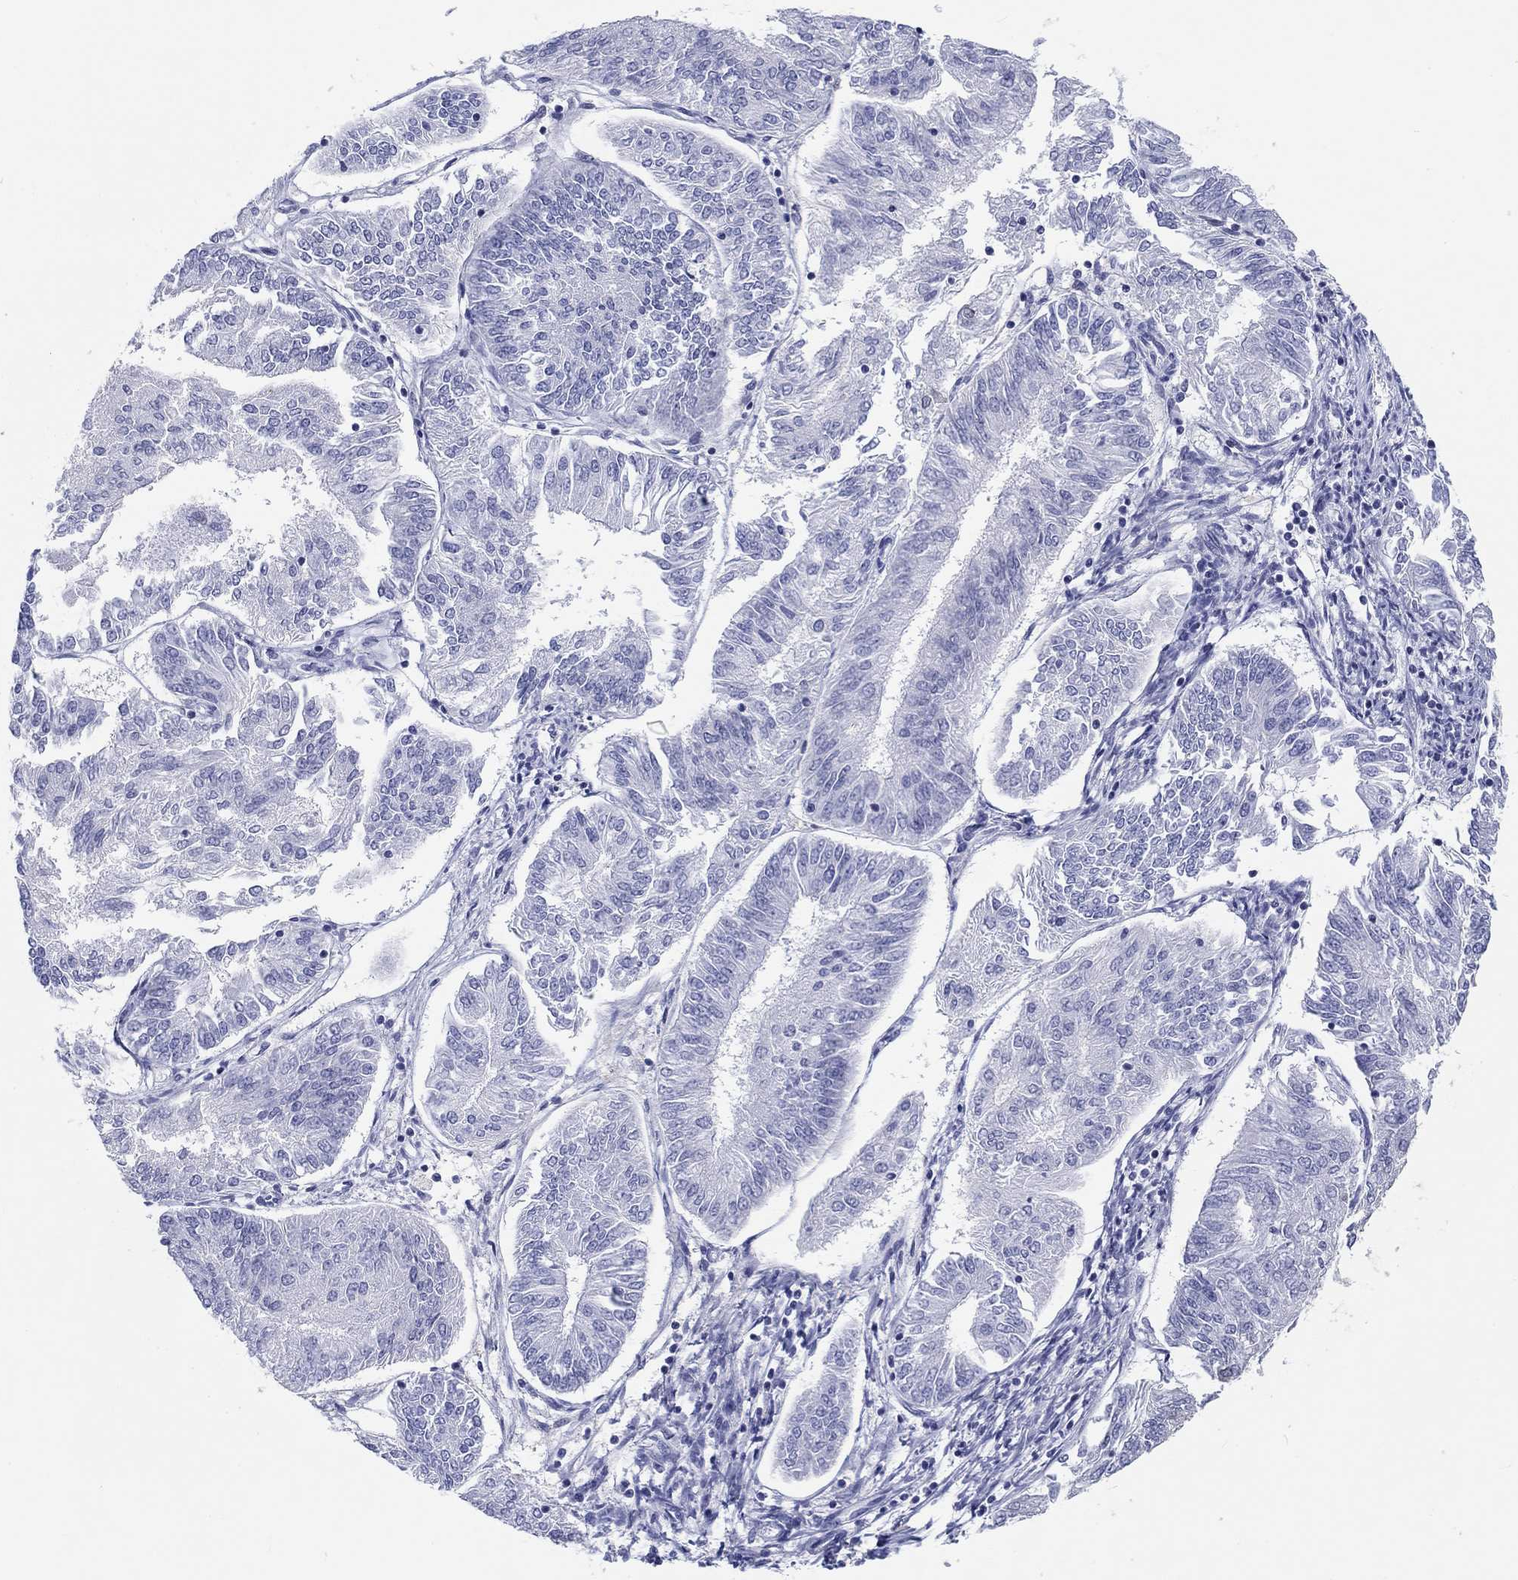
{"staining": {"intensity": "negative", "quantity": "none", "location": "none"}, "tissue": "endometrial cancer", "cell_type": "Tumor cells", "image_type": "cancer", "snomed": [{"axis": "morphology", "description": "Adenocarcinoma, NOS"}, {"axis": "topography", "description": "Endometrium"}], "caption": "An immunohistochemistry (IHC) image of adenocarcinoma (endometrial) is shown. There is no staining in tumor cells of adenocarcinoma (endometrial). The staining was performed using DAB (3,3'-diaminobenzidine) to visualize the protein expression in brown, while the nuclei were stained in blue with hematoxylin (Magnification: 20x).", "gene": "H1-1", "patient": {"sex": "female", "age": 58}}